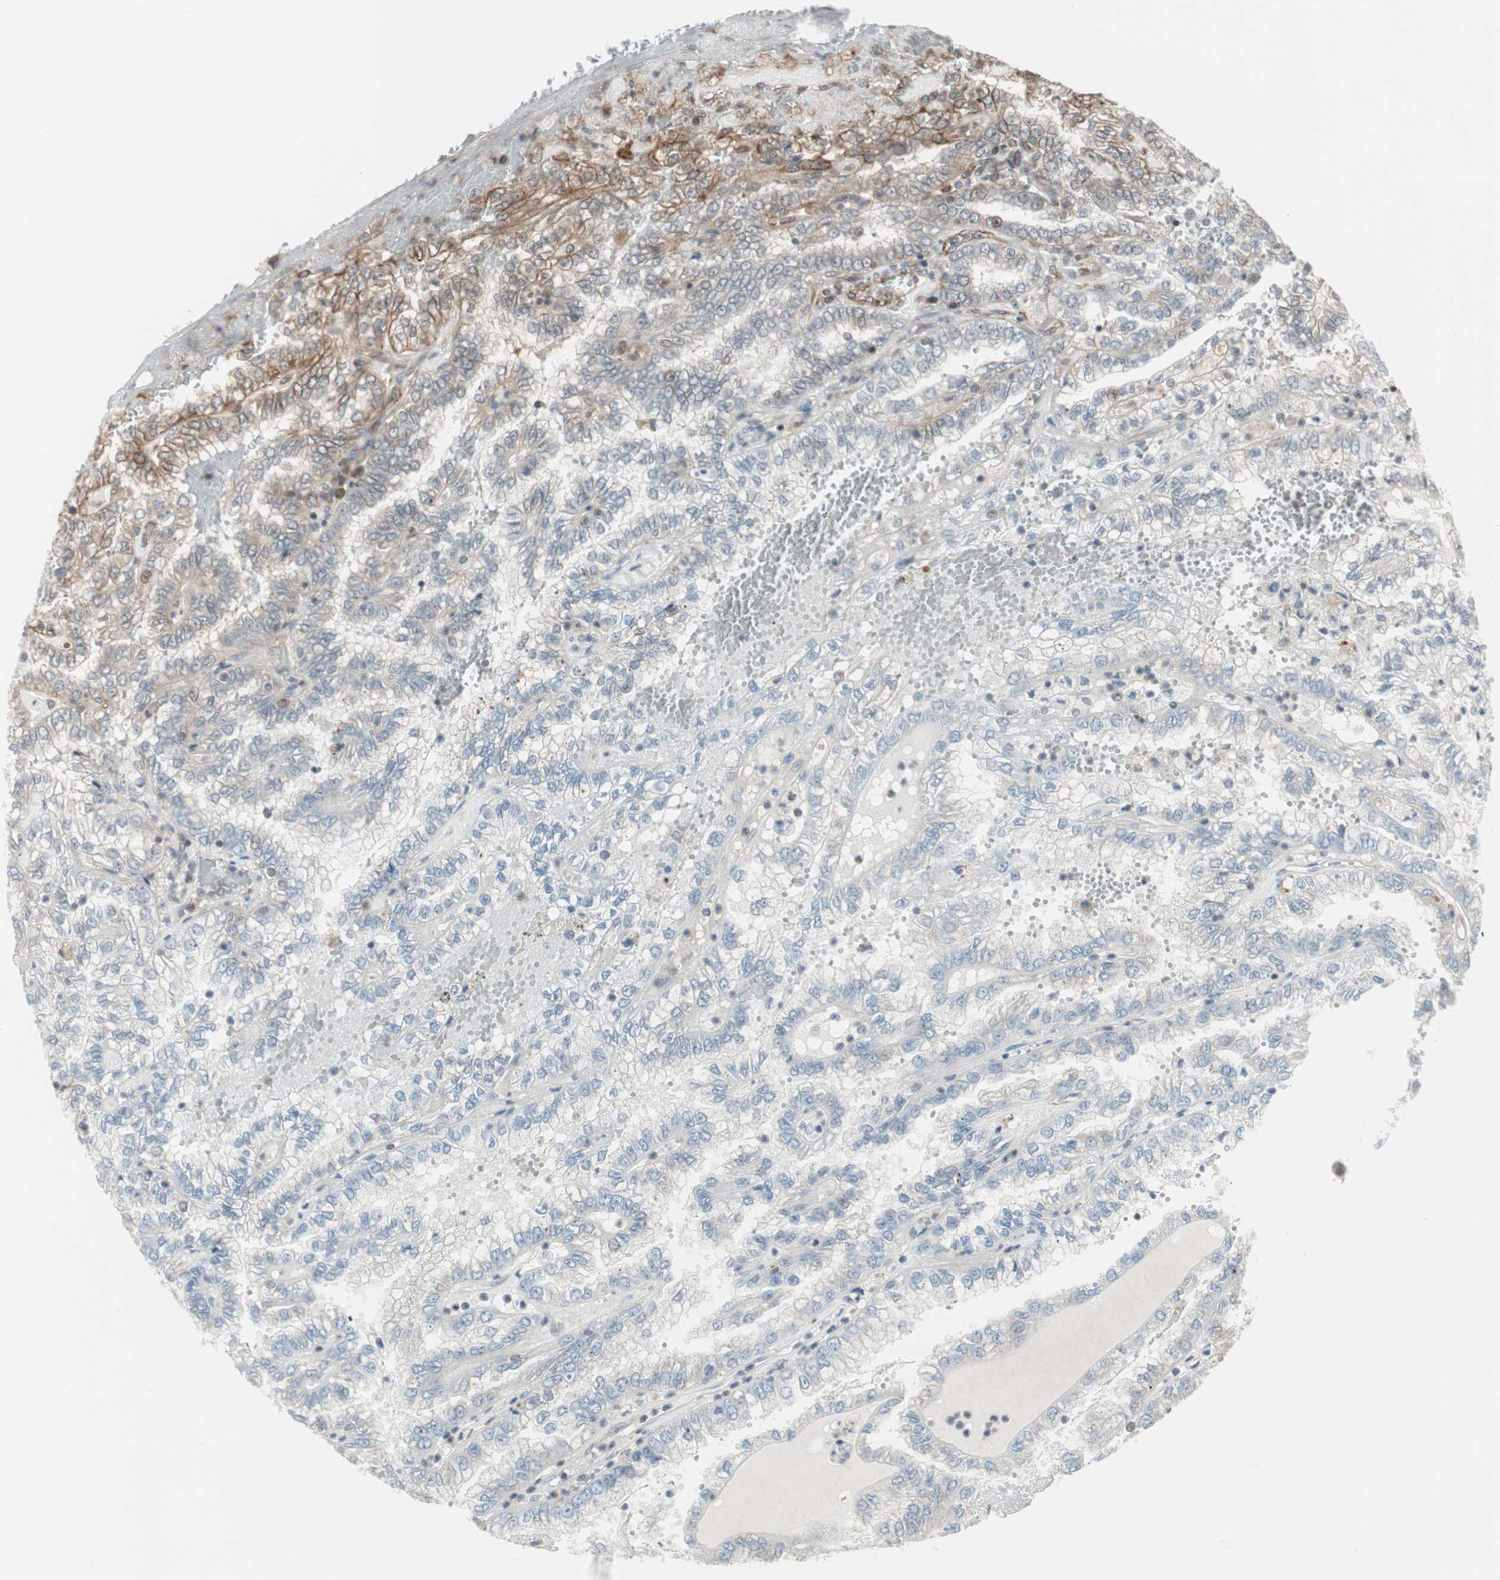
{"staining": {"intensity": "weak", "quantity": ">75%", "location": "cytoplasmic/membranous"}, "tissue": "renal cancer", "cell_type": "Tumor cells", "image_type": "cancer", "snomed": [{"axis": "morphology", "description": "Inflammation, NOS"}, {"axis": "morphology", "description": "Adenocarcinoma, NOS"}, {"axis": "topography", "description": "Kidney"}], "caption": "This is a photomicrograph of immunohistochemistry staining of renal adenocarcinoma, which shows weak positivity in the cytoplasmic/membranous of tumor cells.", "gene": "MAD2L2", "patient": {"sex": "male", "age": 68}}